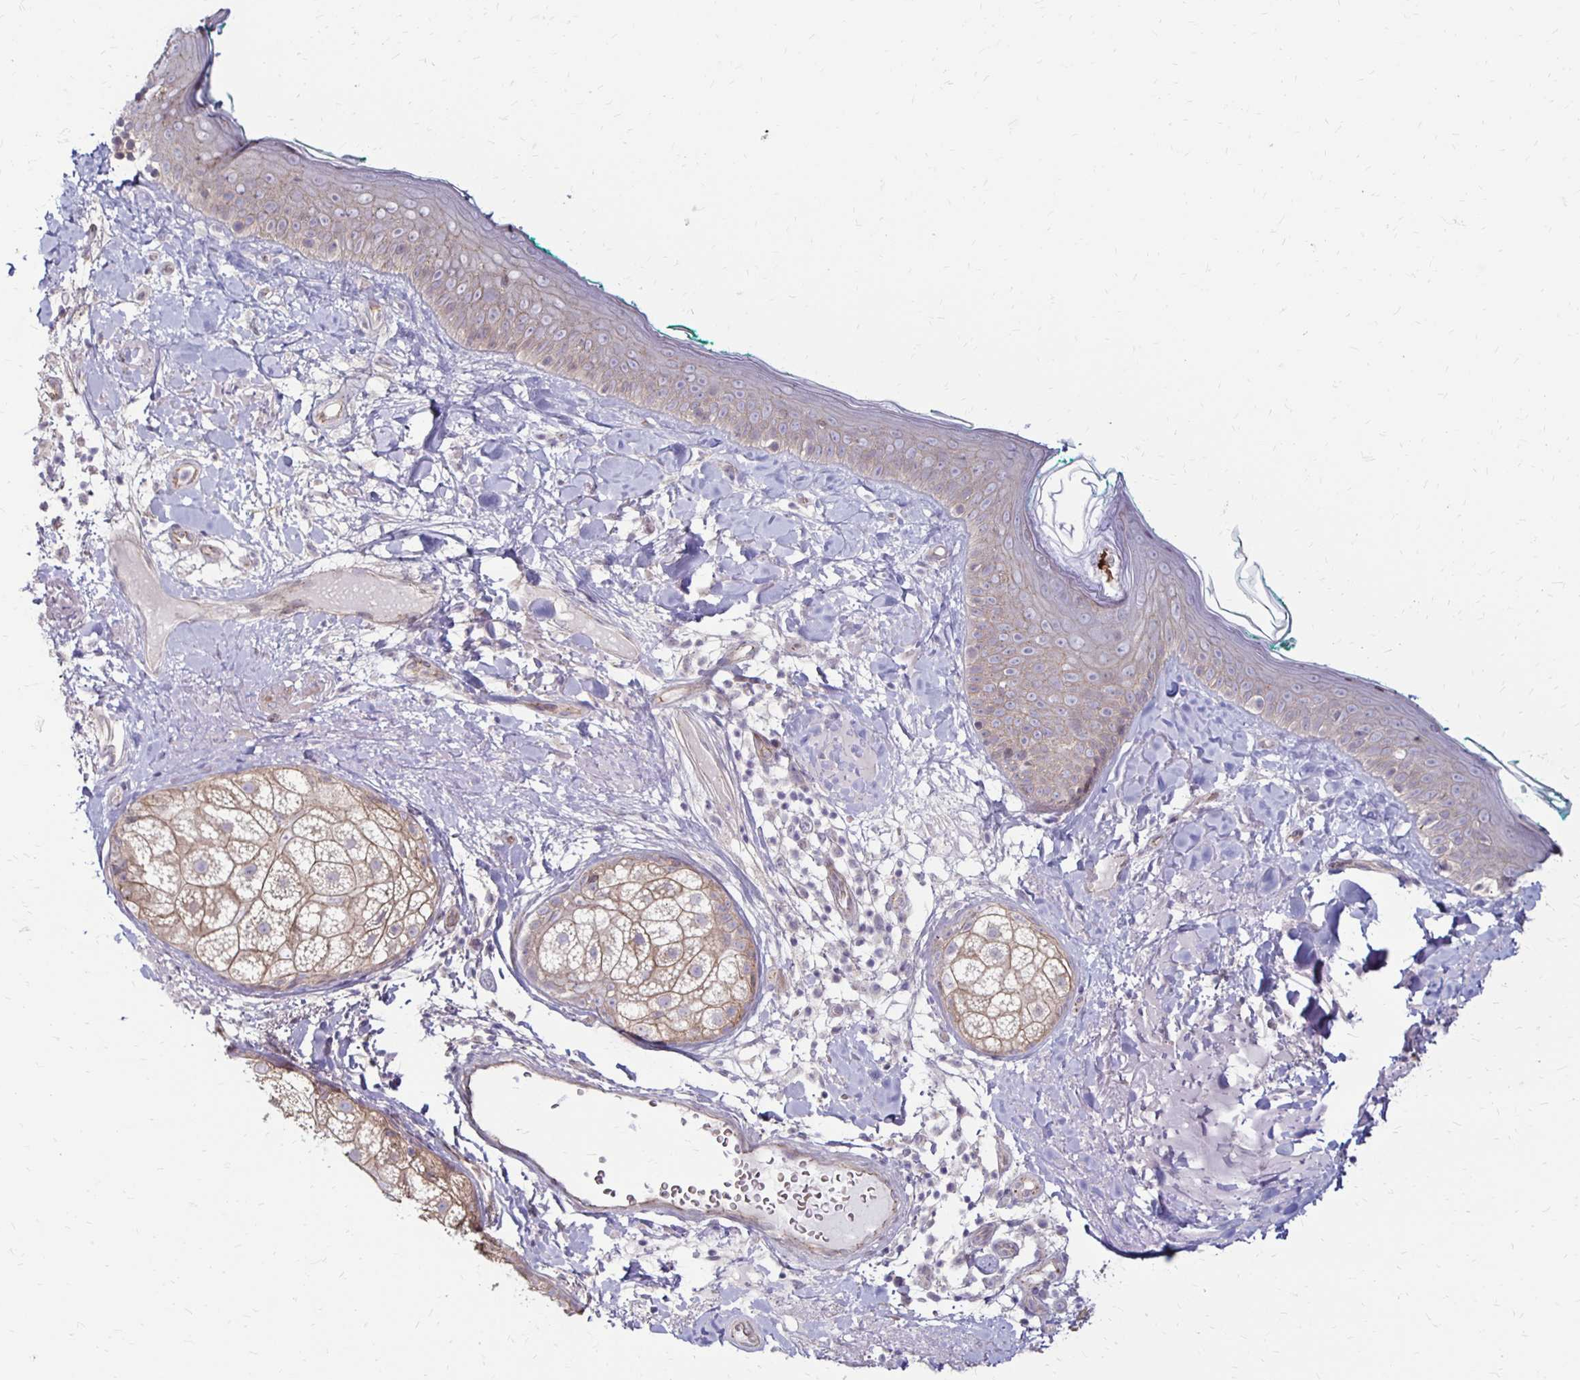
{"staining": {"intensity": "negative", "quantity": "none", "location": "none"}, "tissue": "skin", "cell_type": "Fibroblasts", "image_type": "normal", "snomed": [{"axis": "morphology", "description": "Normal tissue, NOS"}, {"axis": "topography", "description": "Skin"}], "caption": "This is an immunohistochemistry image of normal human skin. There is no expression in fibroblasts.", "gene": "KATNBL1", "patient": {"sex": "male", "age": 73}}